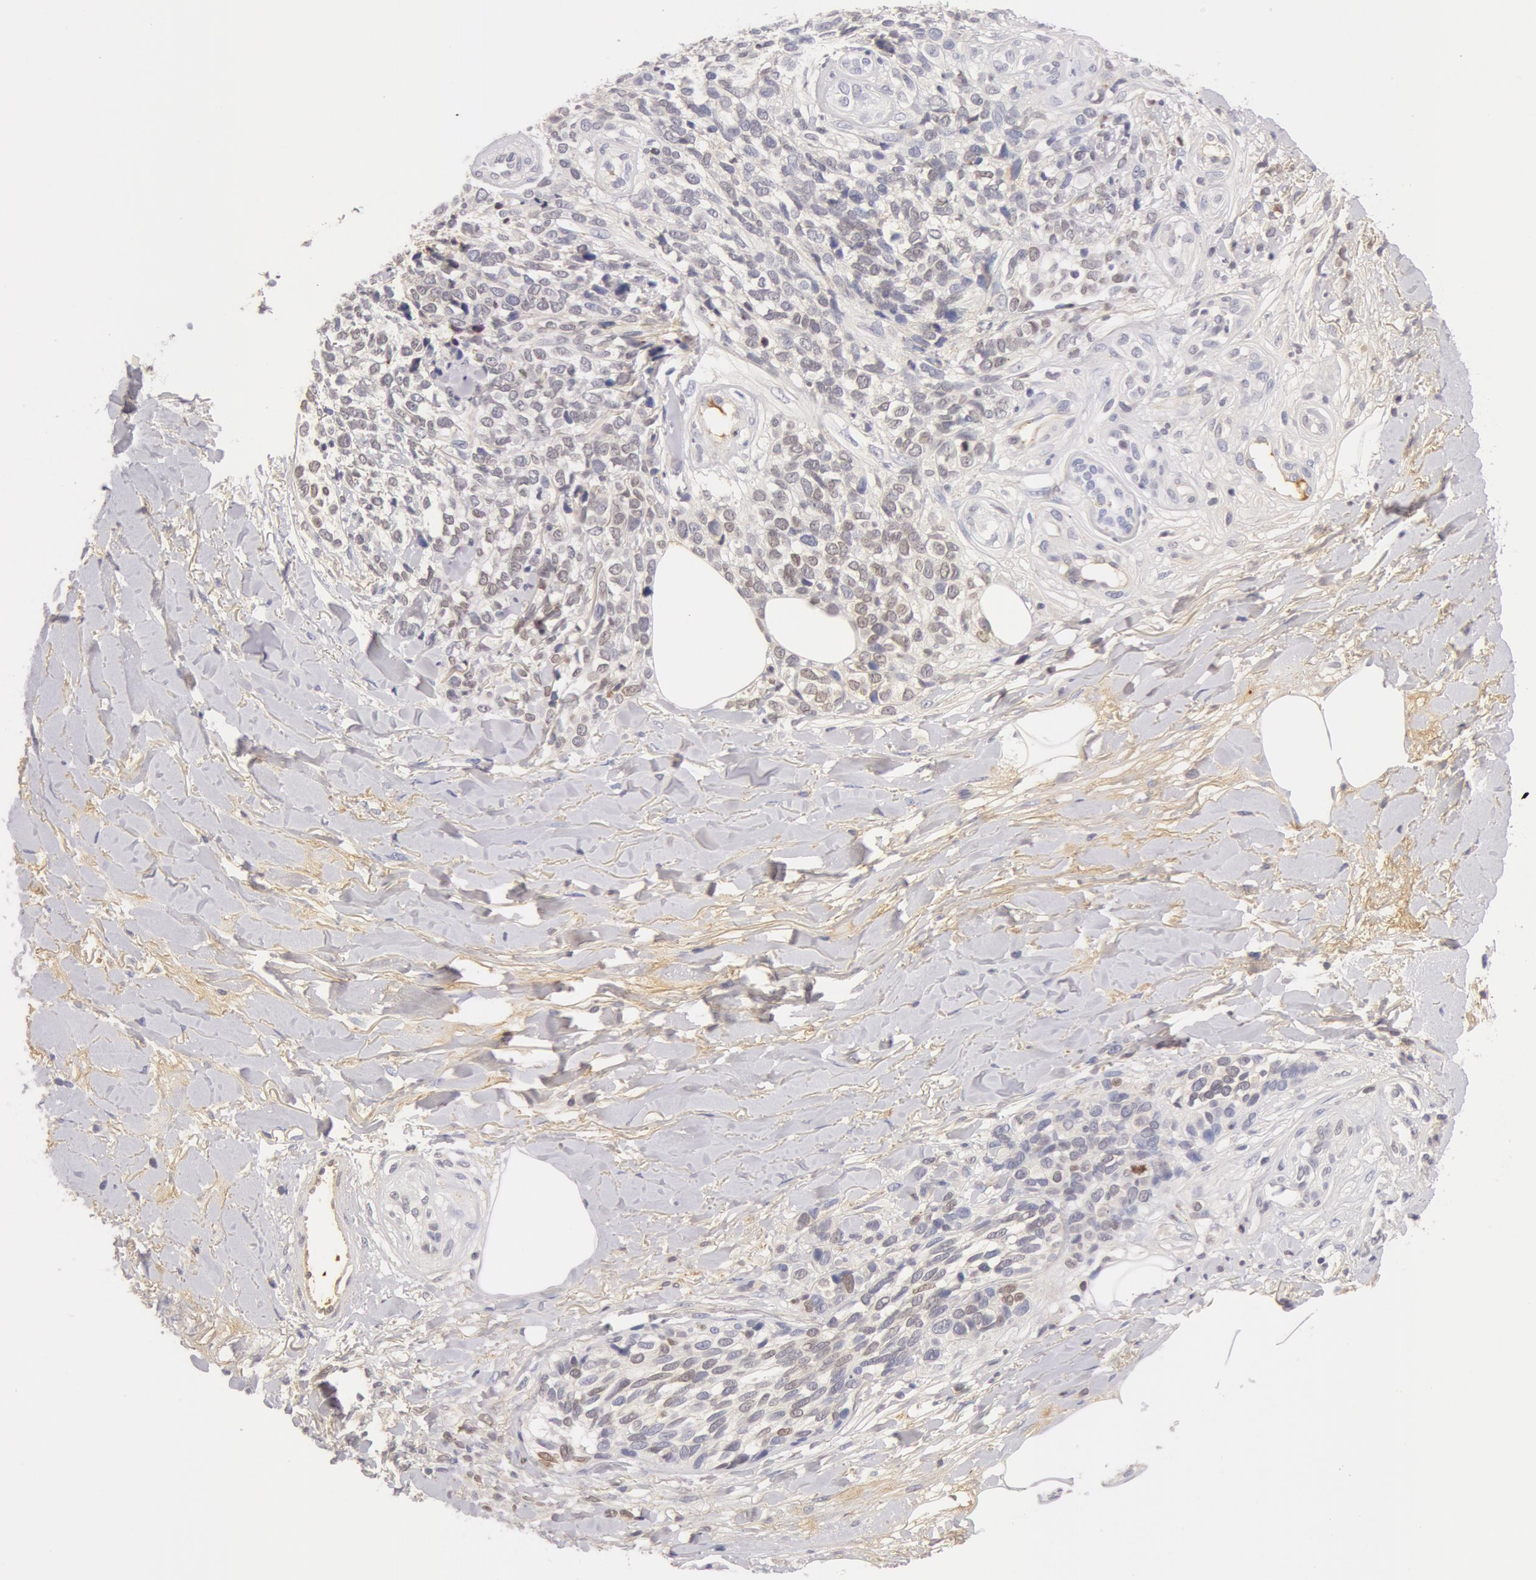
{"staining": {"intensity": "negative", "quantity": "none", "location": "none"}, "tissue": "melanoma", "cell_type": "Tumor cells", "image_type": "cancer", "snomed": [{"axis": "morphology", "description": "Malignant melanoma, NOS"}, {"axis": "topography", "description": "Skin"}], "caption": "High power microscopy micrograph of an immunohistochemistry histopathology image of melanoma, revealing no significant positivity in tumor cells.", "gene": "GC", "patient": {"sex": "female", "age": 85}}